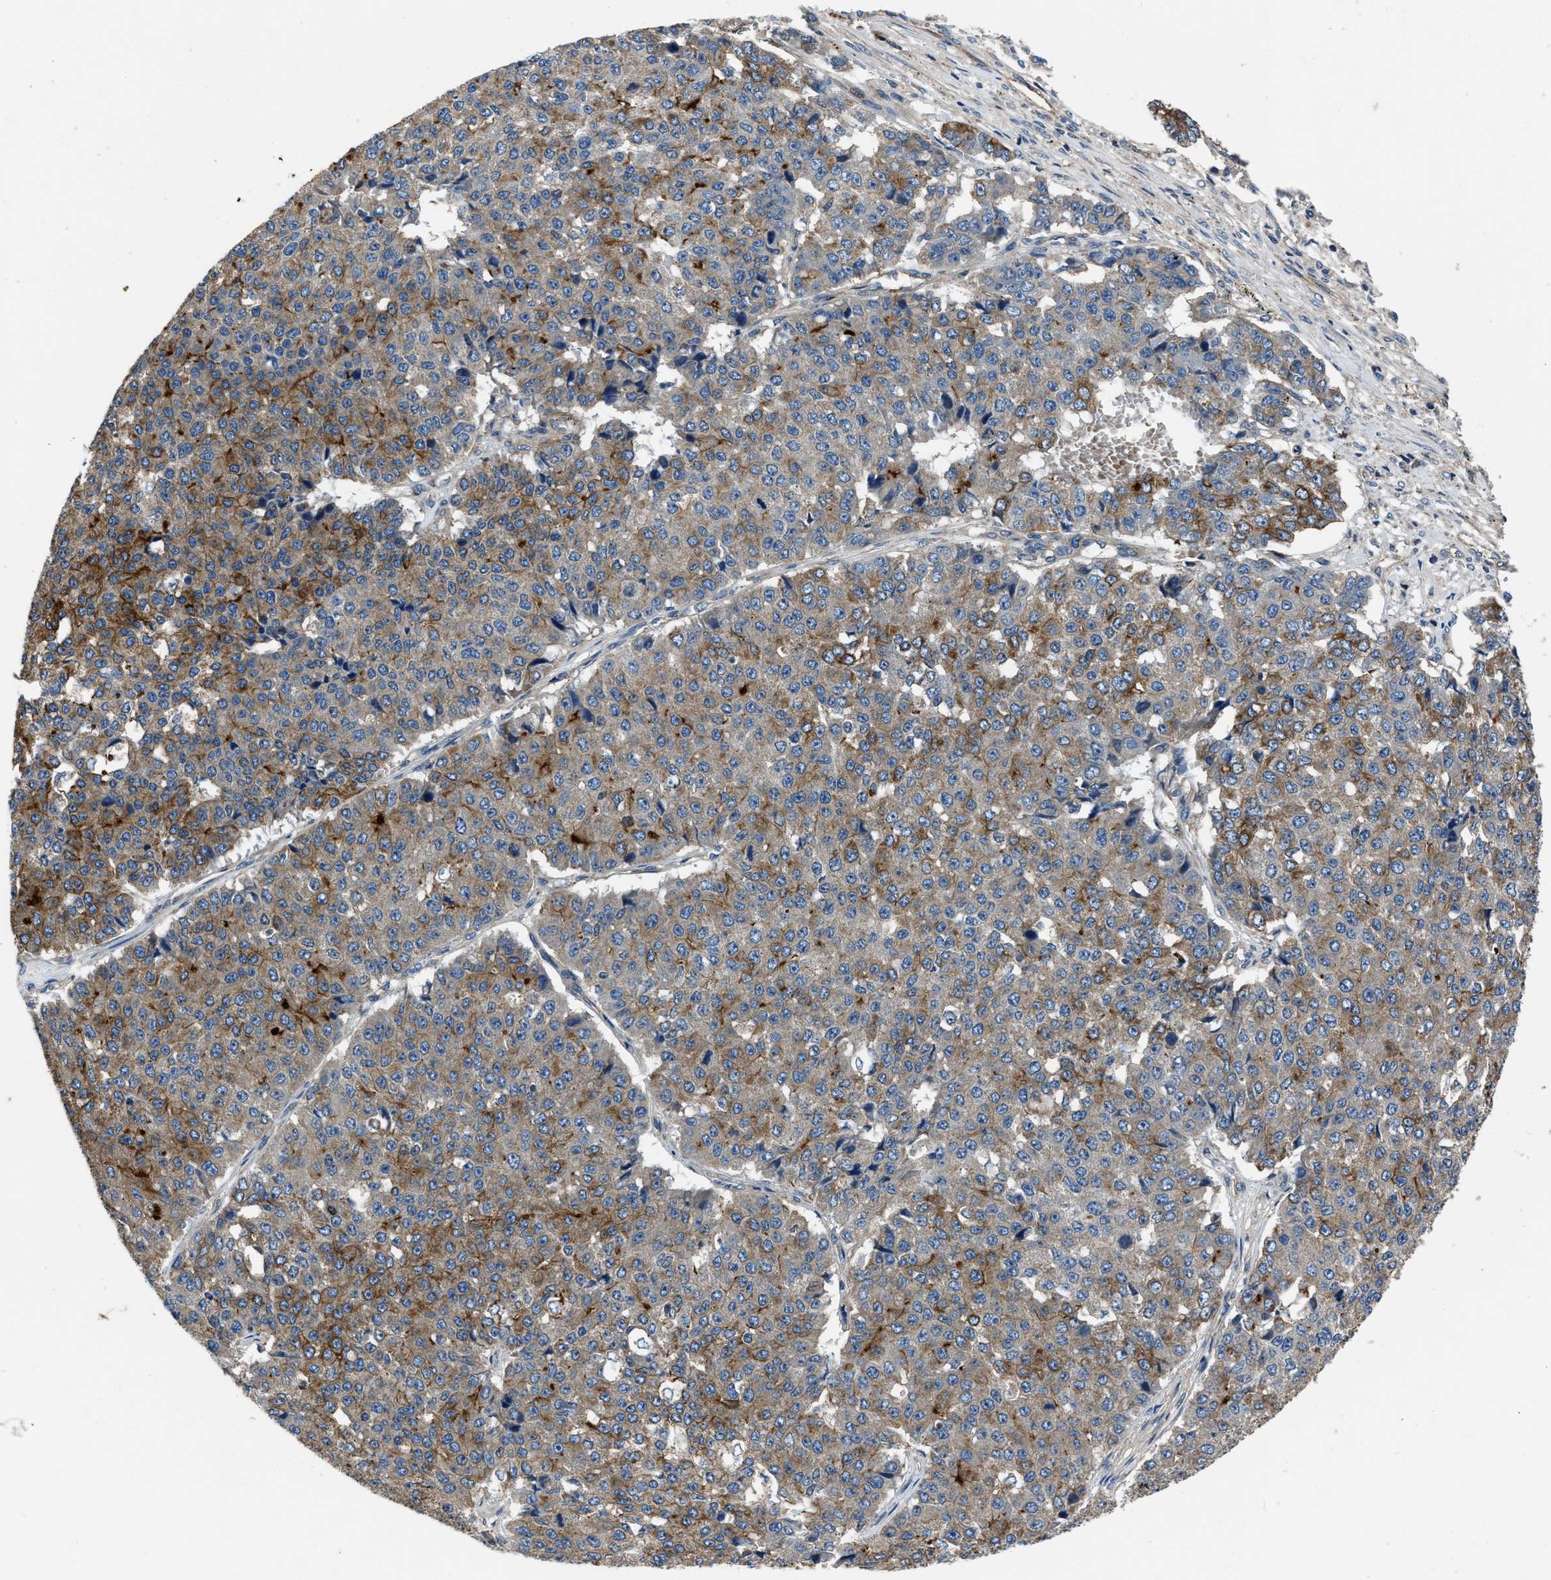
{"staining": {"intensity": "moderate", "quantity": "<25%", "location": "cytoplasmic/membranous"}, "tissue": "pancreatic cancer", "cell_type": "Tumor cells", "image_type": "cancer", "snomed": [{"axis": "morphology", "description": "Adenocarcinoma, NOS"}, {"axis": "topography", "description": "Pancreas"}], "caption": "Protein expression analysis of pancreatic cancer (adenocarcinoma) displays moderate cytoplasmic/membranous staining in approximately <25% of tumor cells.", "gene": "ERC1", "patient": {"sex": "male", "age": 50}}